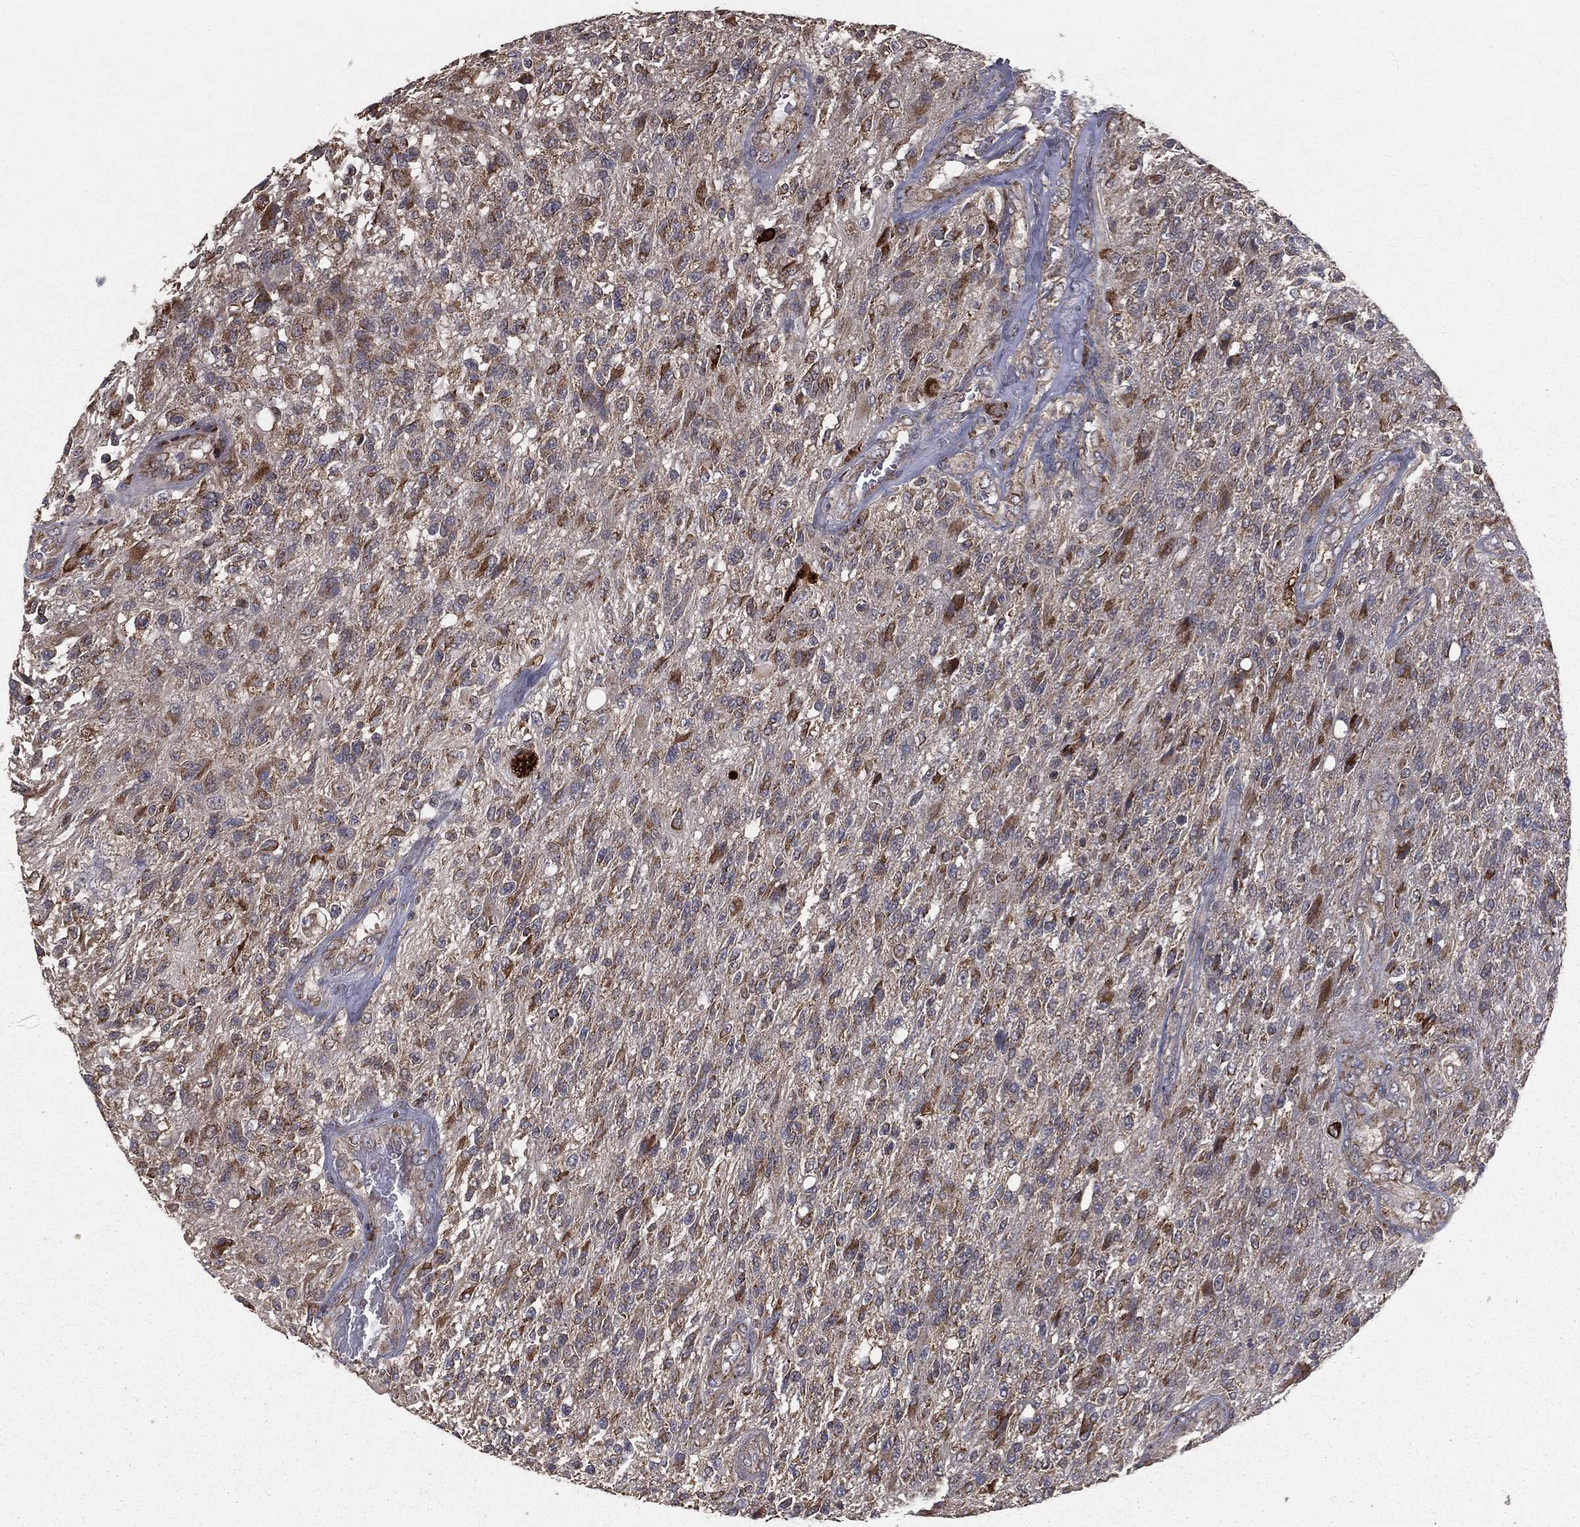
{"staining": {"intensity": "moderate", "quantity": ">75%", "location": "cytoplasmic/membranous"}, "tissue": "glioma", "cell_type": "Tumor cells", "image_type": "cancer", "snomed": [{"axis": "morphology", "description": "Glioma, malignant, High grade"}, {"axis": "topography", "description": "Brain"}], "caption": "Malignant glioma (high-grade) stained with a brown dye displays moderate cytoplasmic/membranous positive staining in about >75% of tumor cells.", "gene": "OLFML1", "patient": {"sex": "male", "age": 56}}